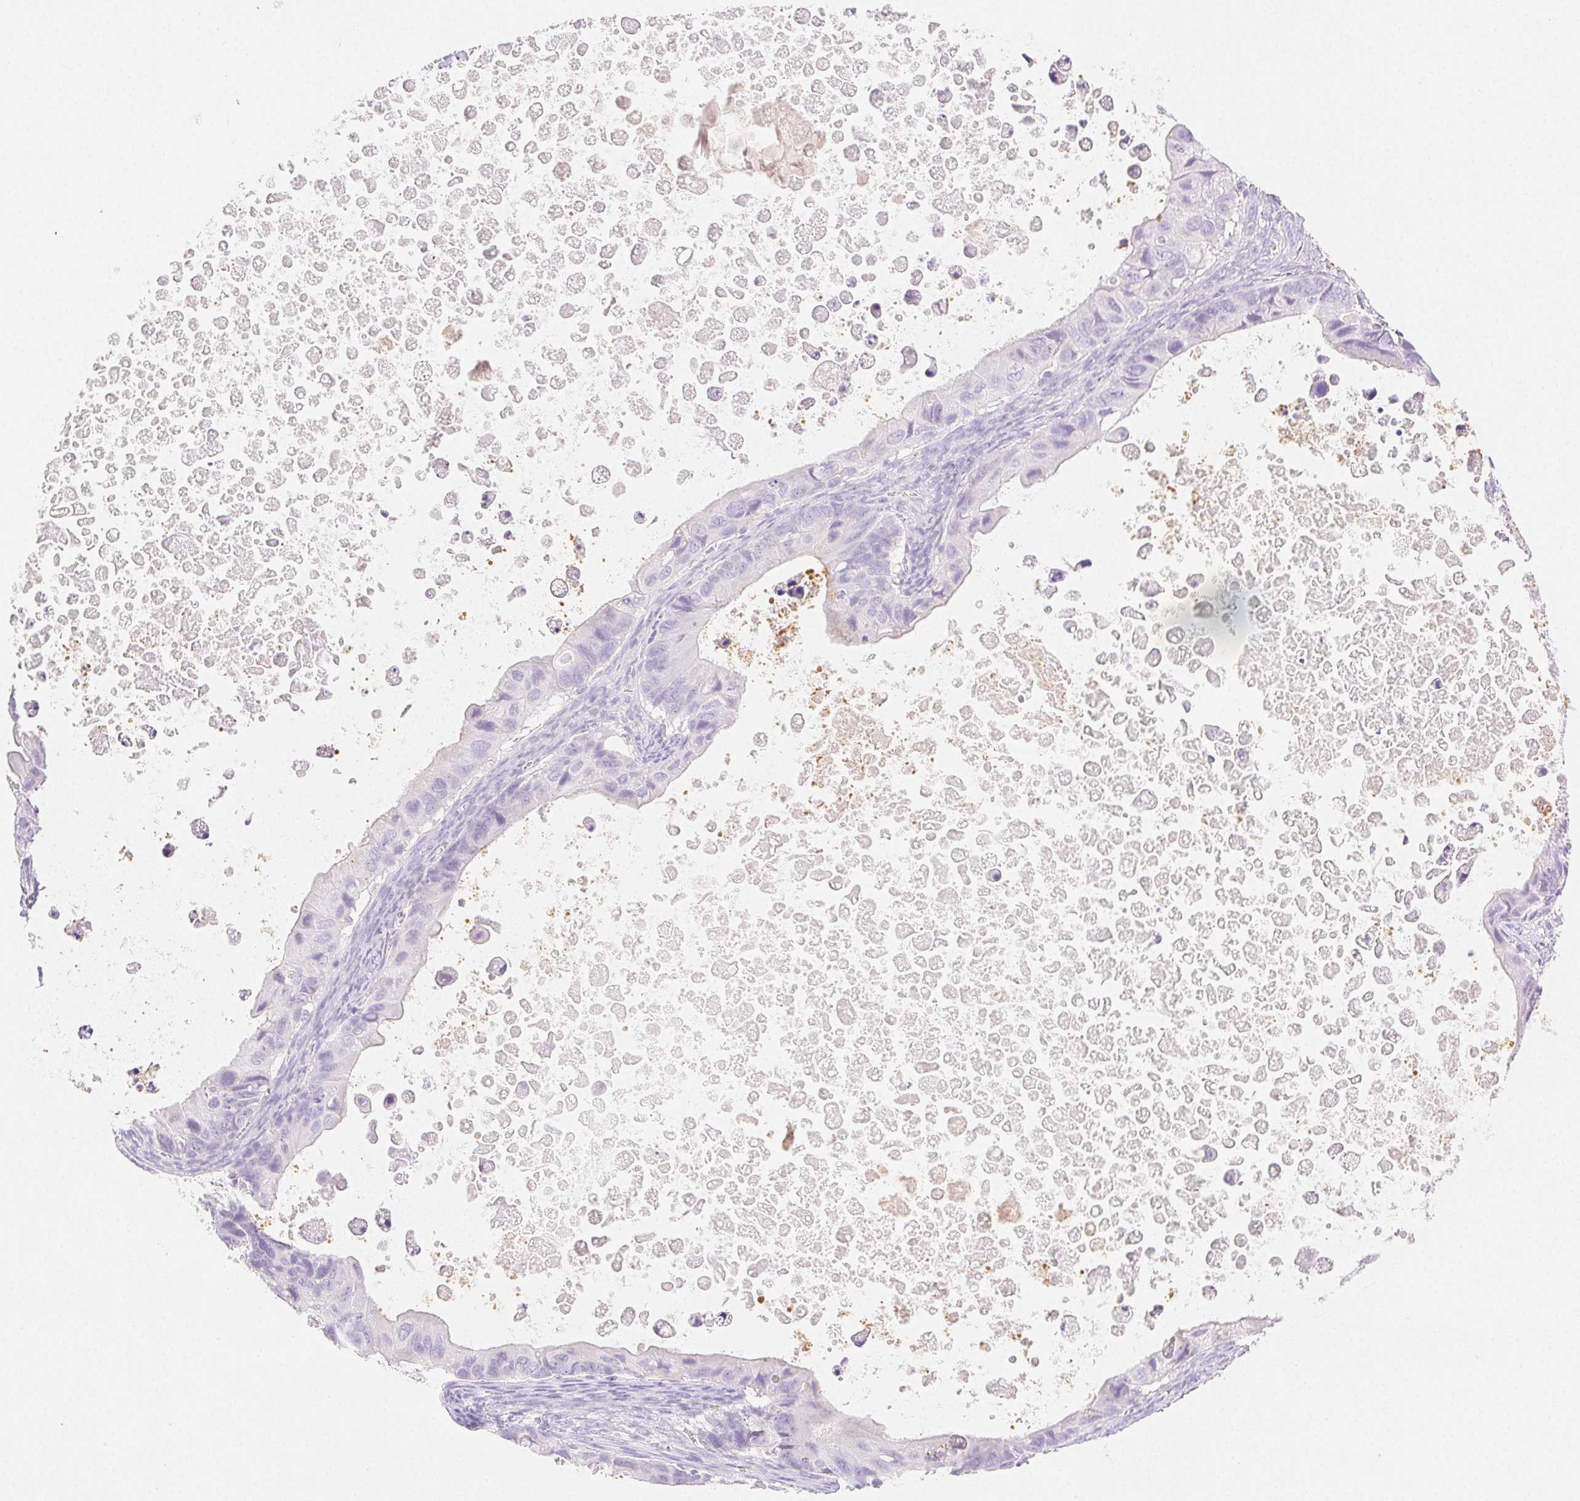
{"staining": {"intensity": "negative", "quantity": "none", "location": "none"}, "tissue": "ovarian cancer", "cell_type": "Tumor cells", "image_type": "cancer", "snomed": [{"axis": "morphology", "description": "Cystadenocarcinoma, mucinous, NOS"}, {"axis": "topography", "description": "Ovary"}], "caption": "A high-resolution histopathology image shows immunohistochemistry (IHC) staining of ovarian cancer, which displays no significant expression in tumor cells.", "gene": "SPACA4", "patient": {"sex": "female", "age": 64}}